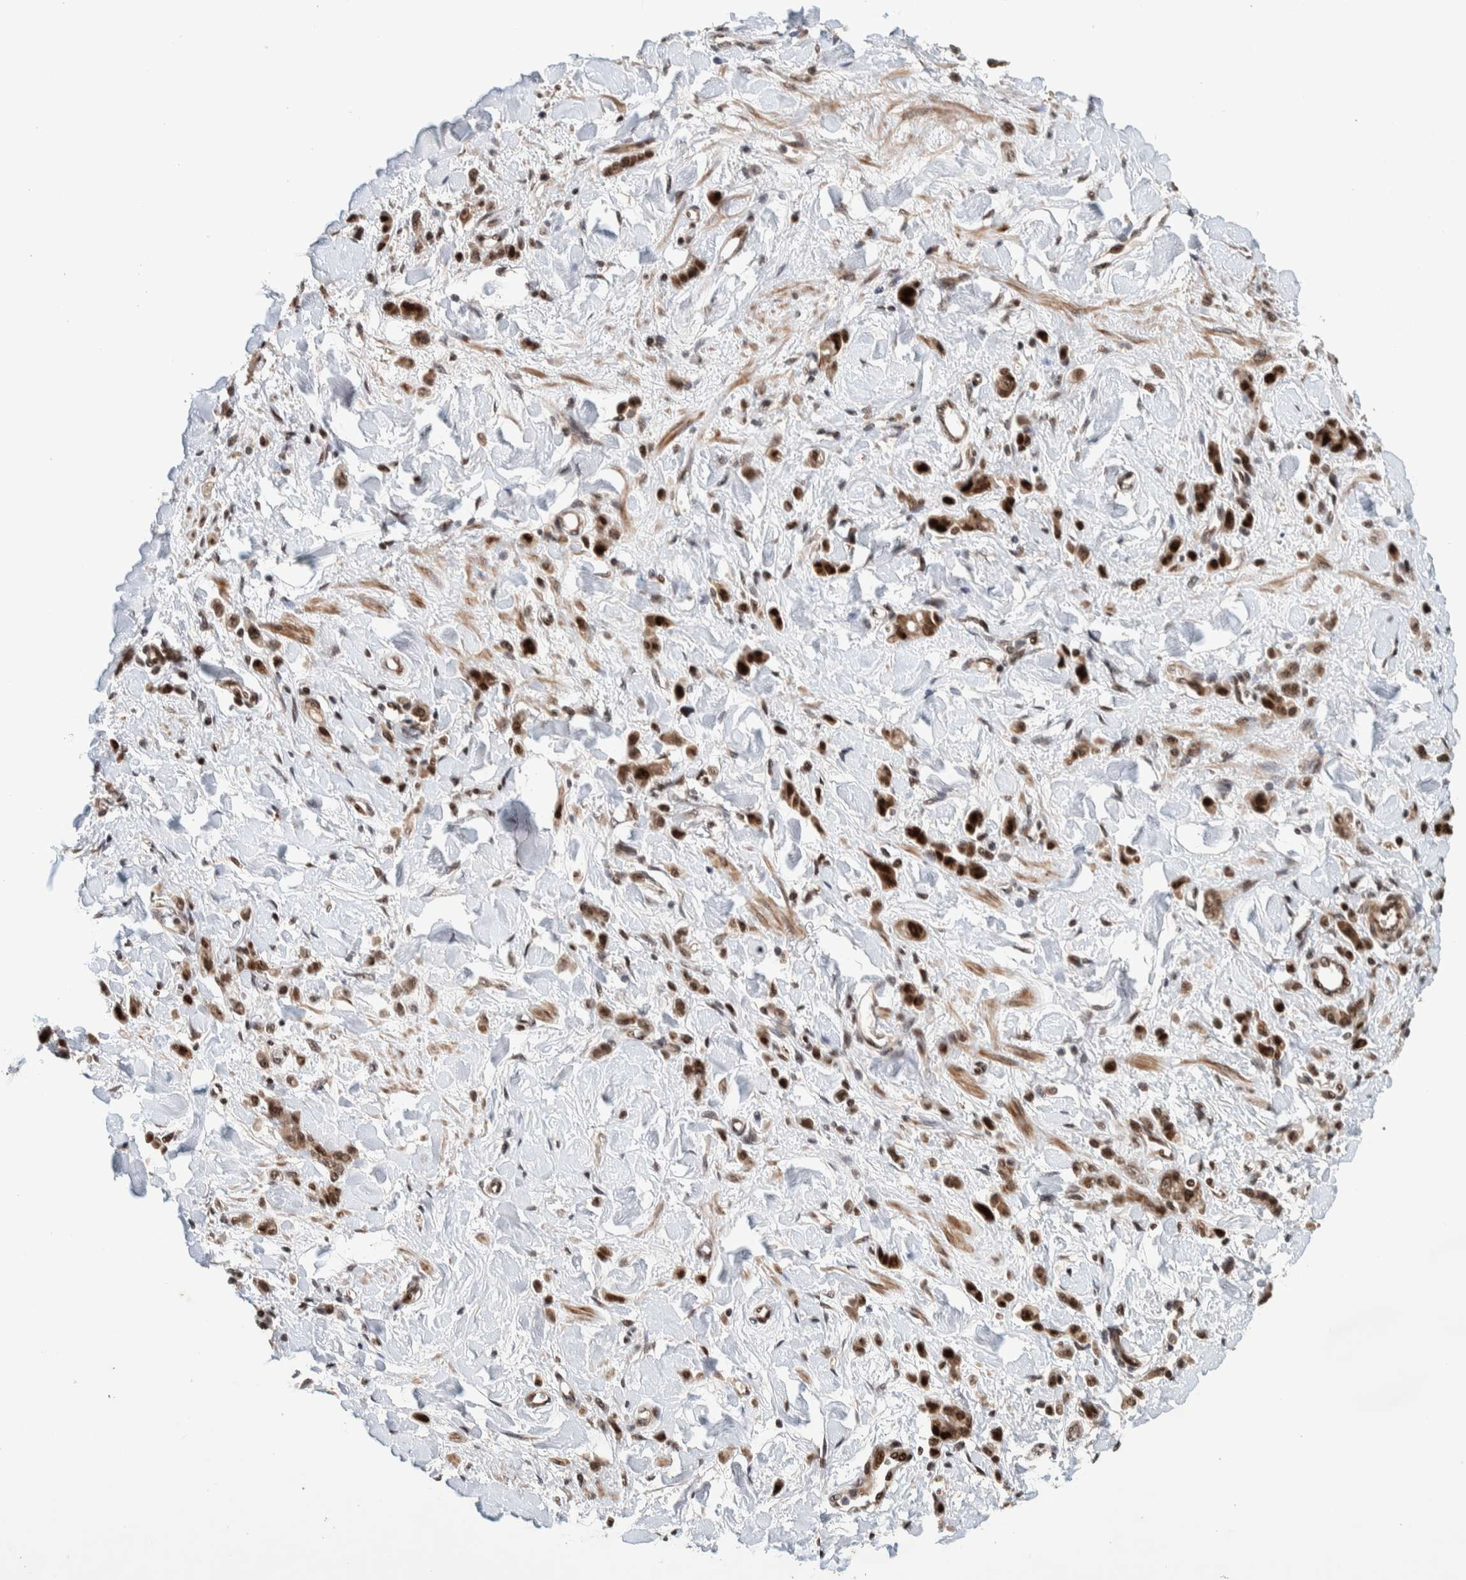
{"staining": {"intensity": "strong", "quantity": ">75%", "location": "nuclear"}, "tissue": "stomach cancer", "cell_type": "Tumor cells", "image_type": "cancer", "snomed": [{"axis": "morphology", "description": "Normal tissue, NOS"}, {"axis": "morphology", "description": "Adenocarcinoma, NOS"}, {"axis": "topography", "description": "Stomach"}], "caption": "A high amount of strong nuclear staining is identified in about >75% of tumor cells in stomach cancer tissue.", "gene": "CHD4", "patient": {"sex": "male", "age": 82}}